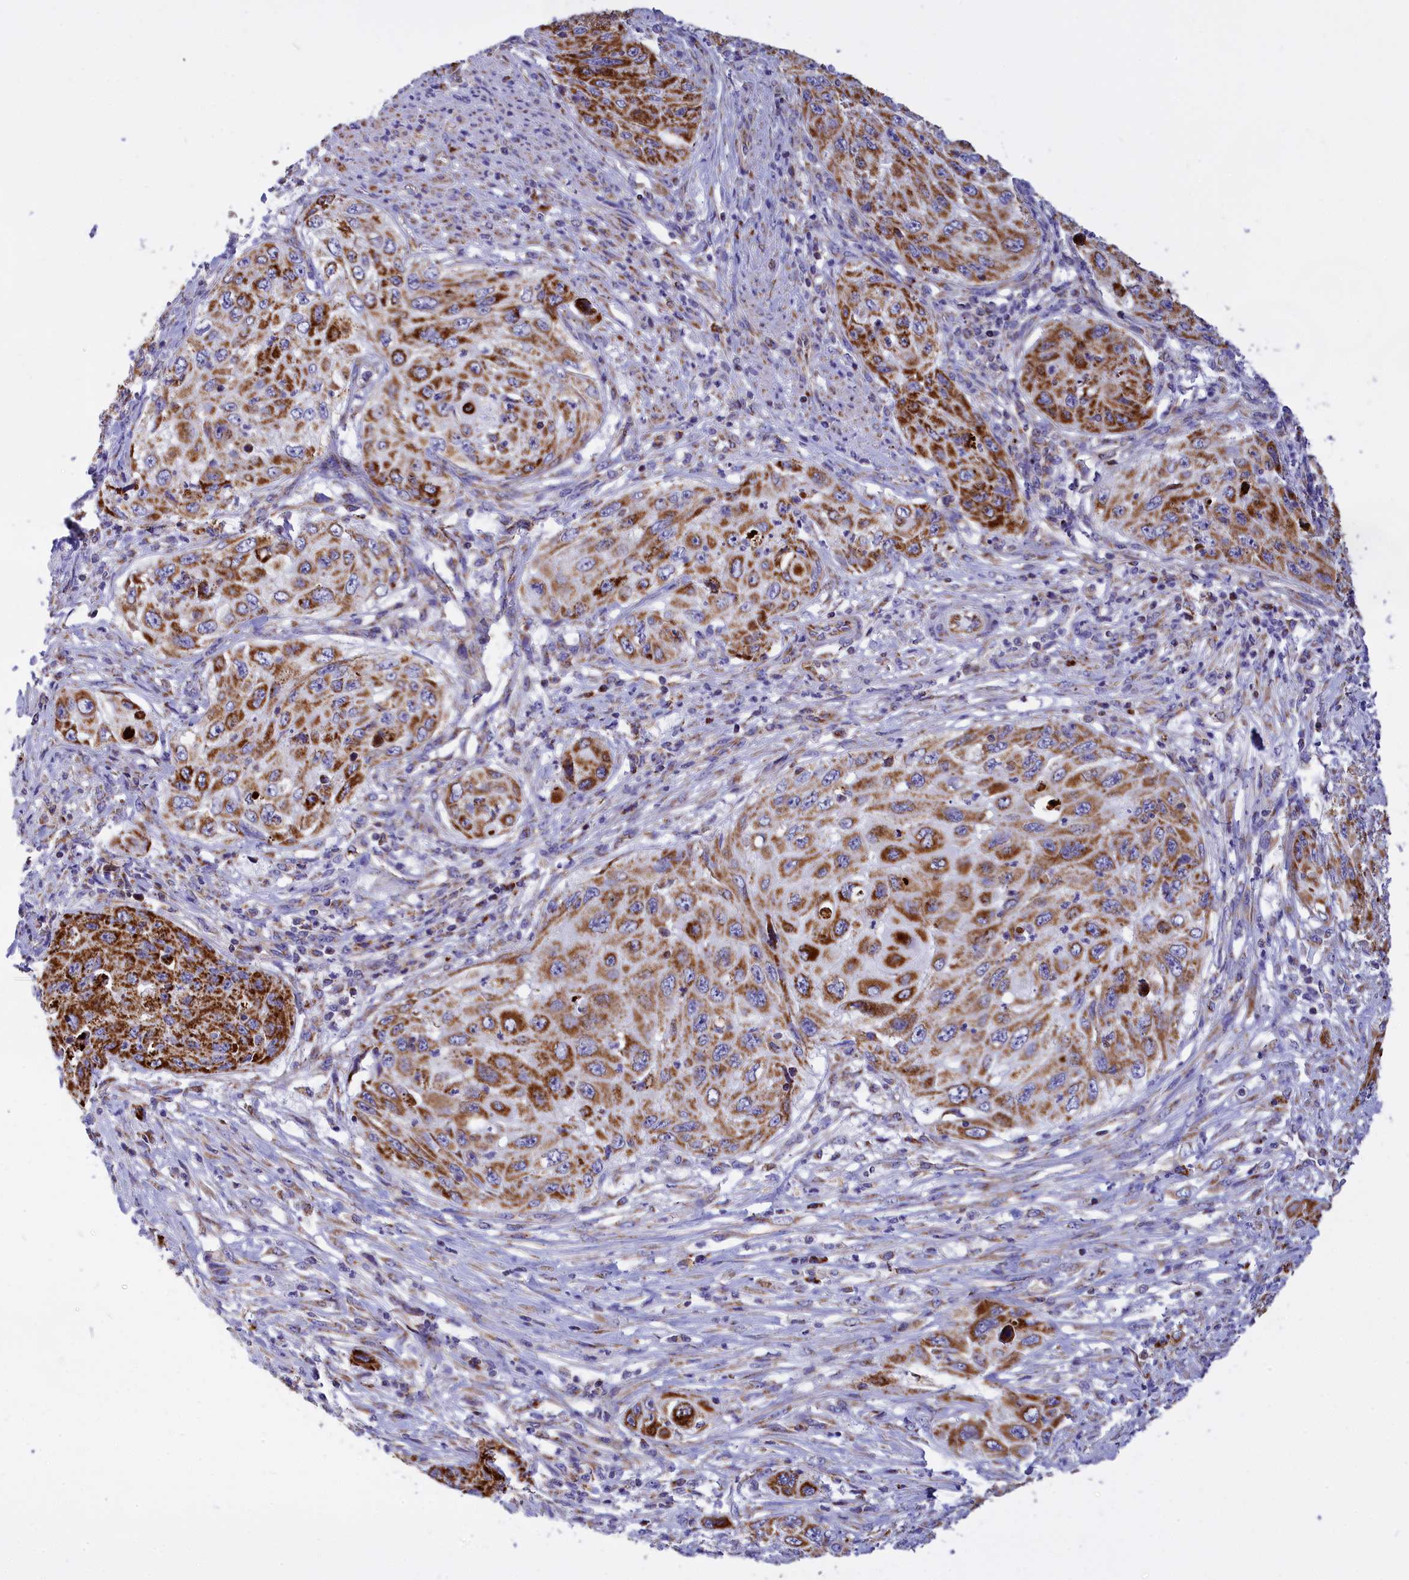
{"staining": {"intensity": "strong", "quantity": ">75%", "location": "cytoplasmic/membranous"}, "tissue": "cervical cancer", "cell_type": "Tumor cells", "image_type": "cancer", "snomed": [{"axis": "morphology", "description": "Squamous cell carcinoma, NOS"}, {"axis": "topography", "description": "Cervix"}], "caption": "Protein expression by immunohistochemistry shows strong cytoplasmic/membranous positivity in approximately >75% of tumor cells in squamous cell carcinoma (cervical).", "gene": "VDAC2", "patient": {"sex": "female", "age": 42}}